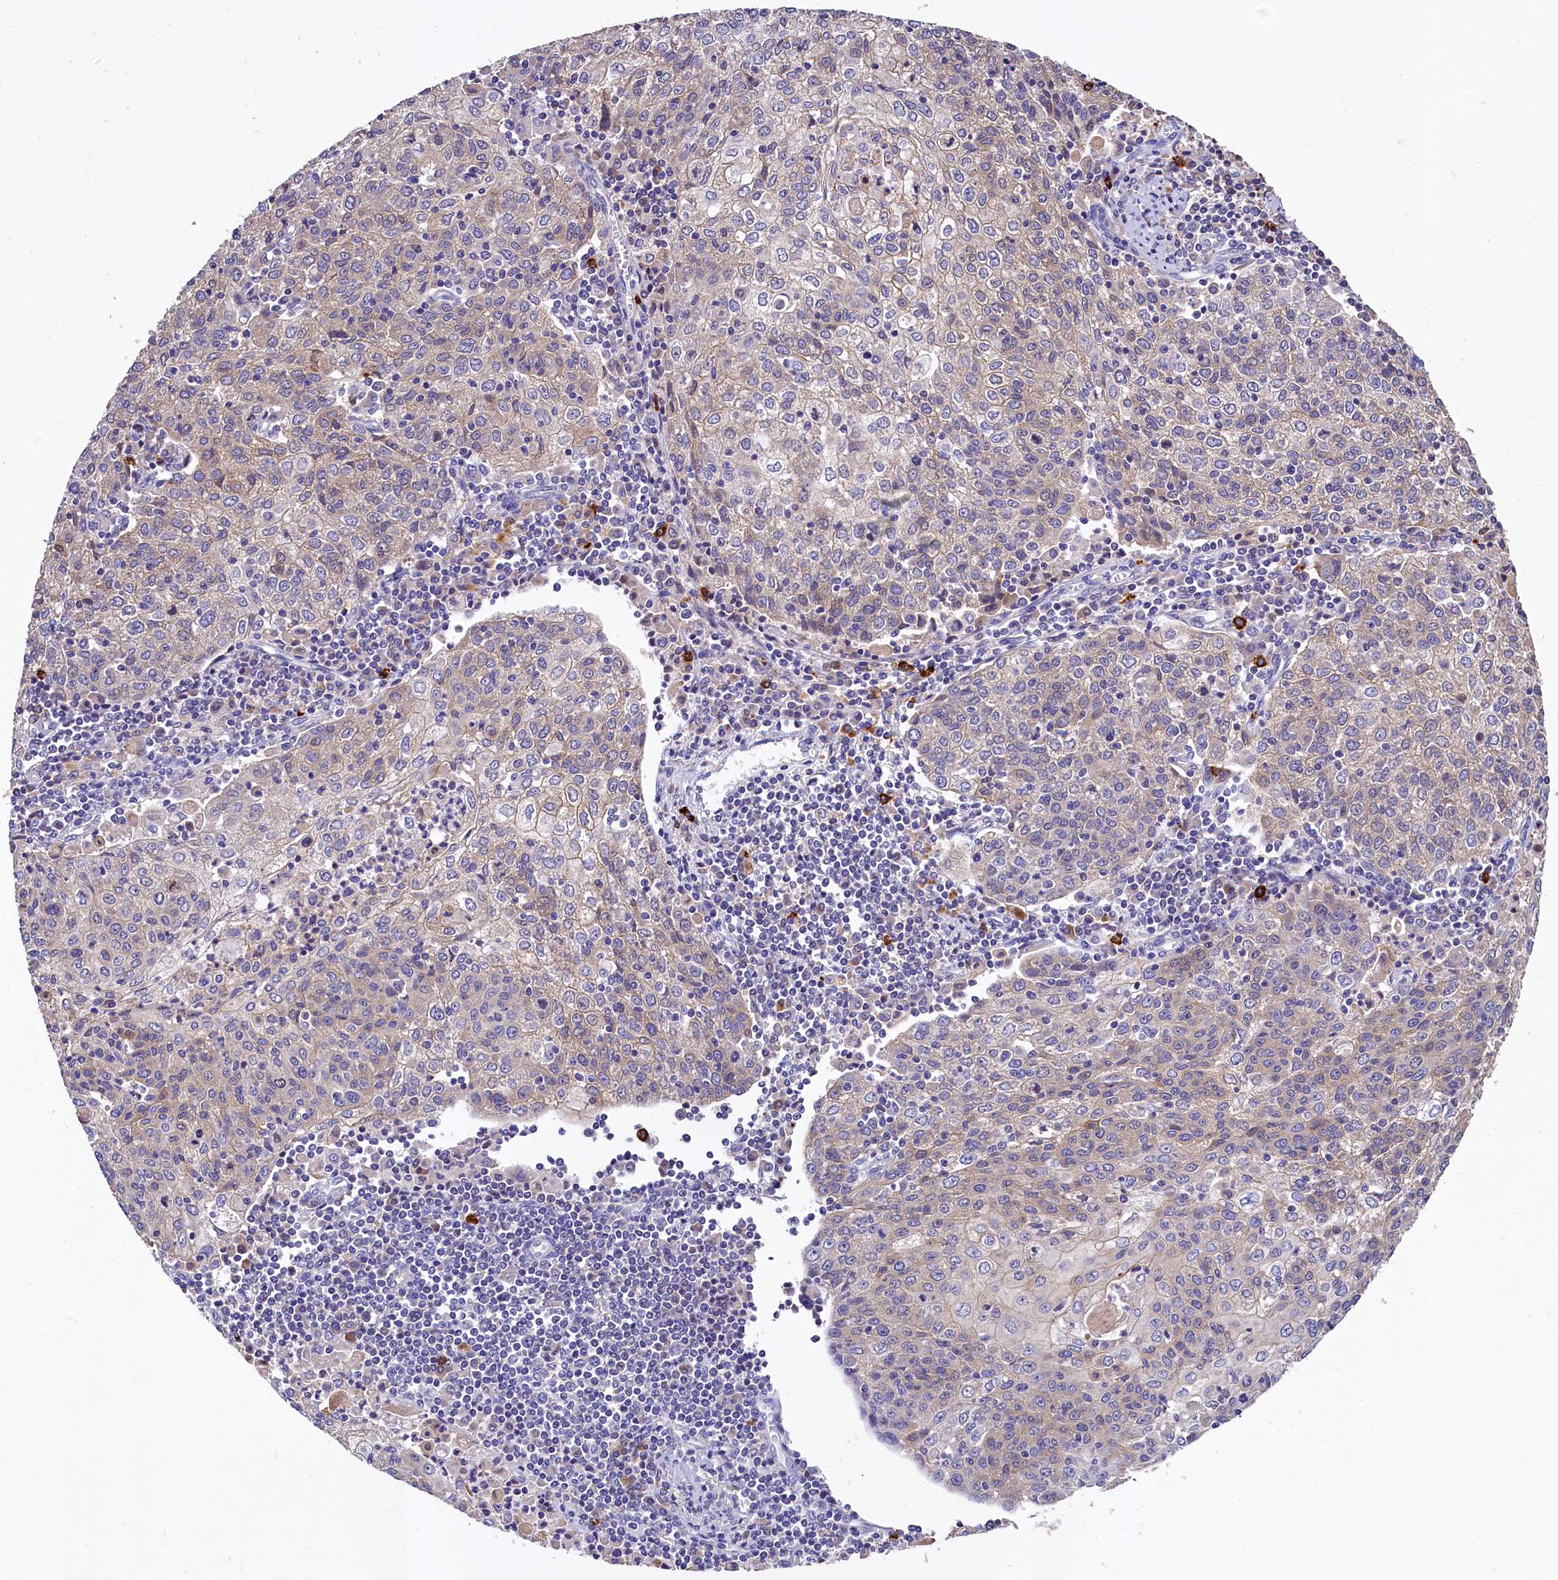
{"staining": {"intensity": "weak", "quantity": "<25%", "location": "cytoplasmic/membranous"}, "tissue": "cervical cancer", "cell_type": "Tumor cells", "image_type": "cancer", "snomed": [{"axis": "morphology", "description": "Squamous cell carcinoma, NOS"}, {"axis": "topography", "description": "Cervix"}], "caption": "Tumor cells are negative for protein expression in human squamous cell carcinoma (cervical).", "gene": "EPS8L2", "patient": {"sex": "female", "age": 48}}